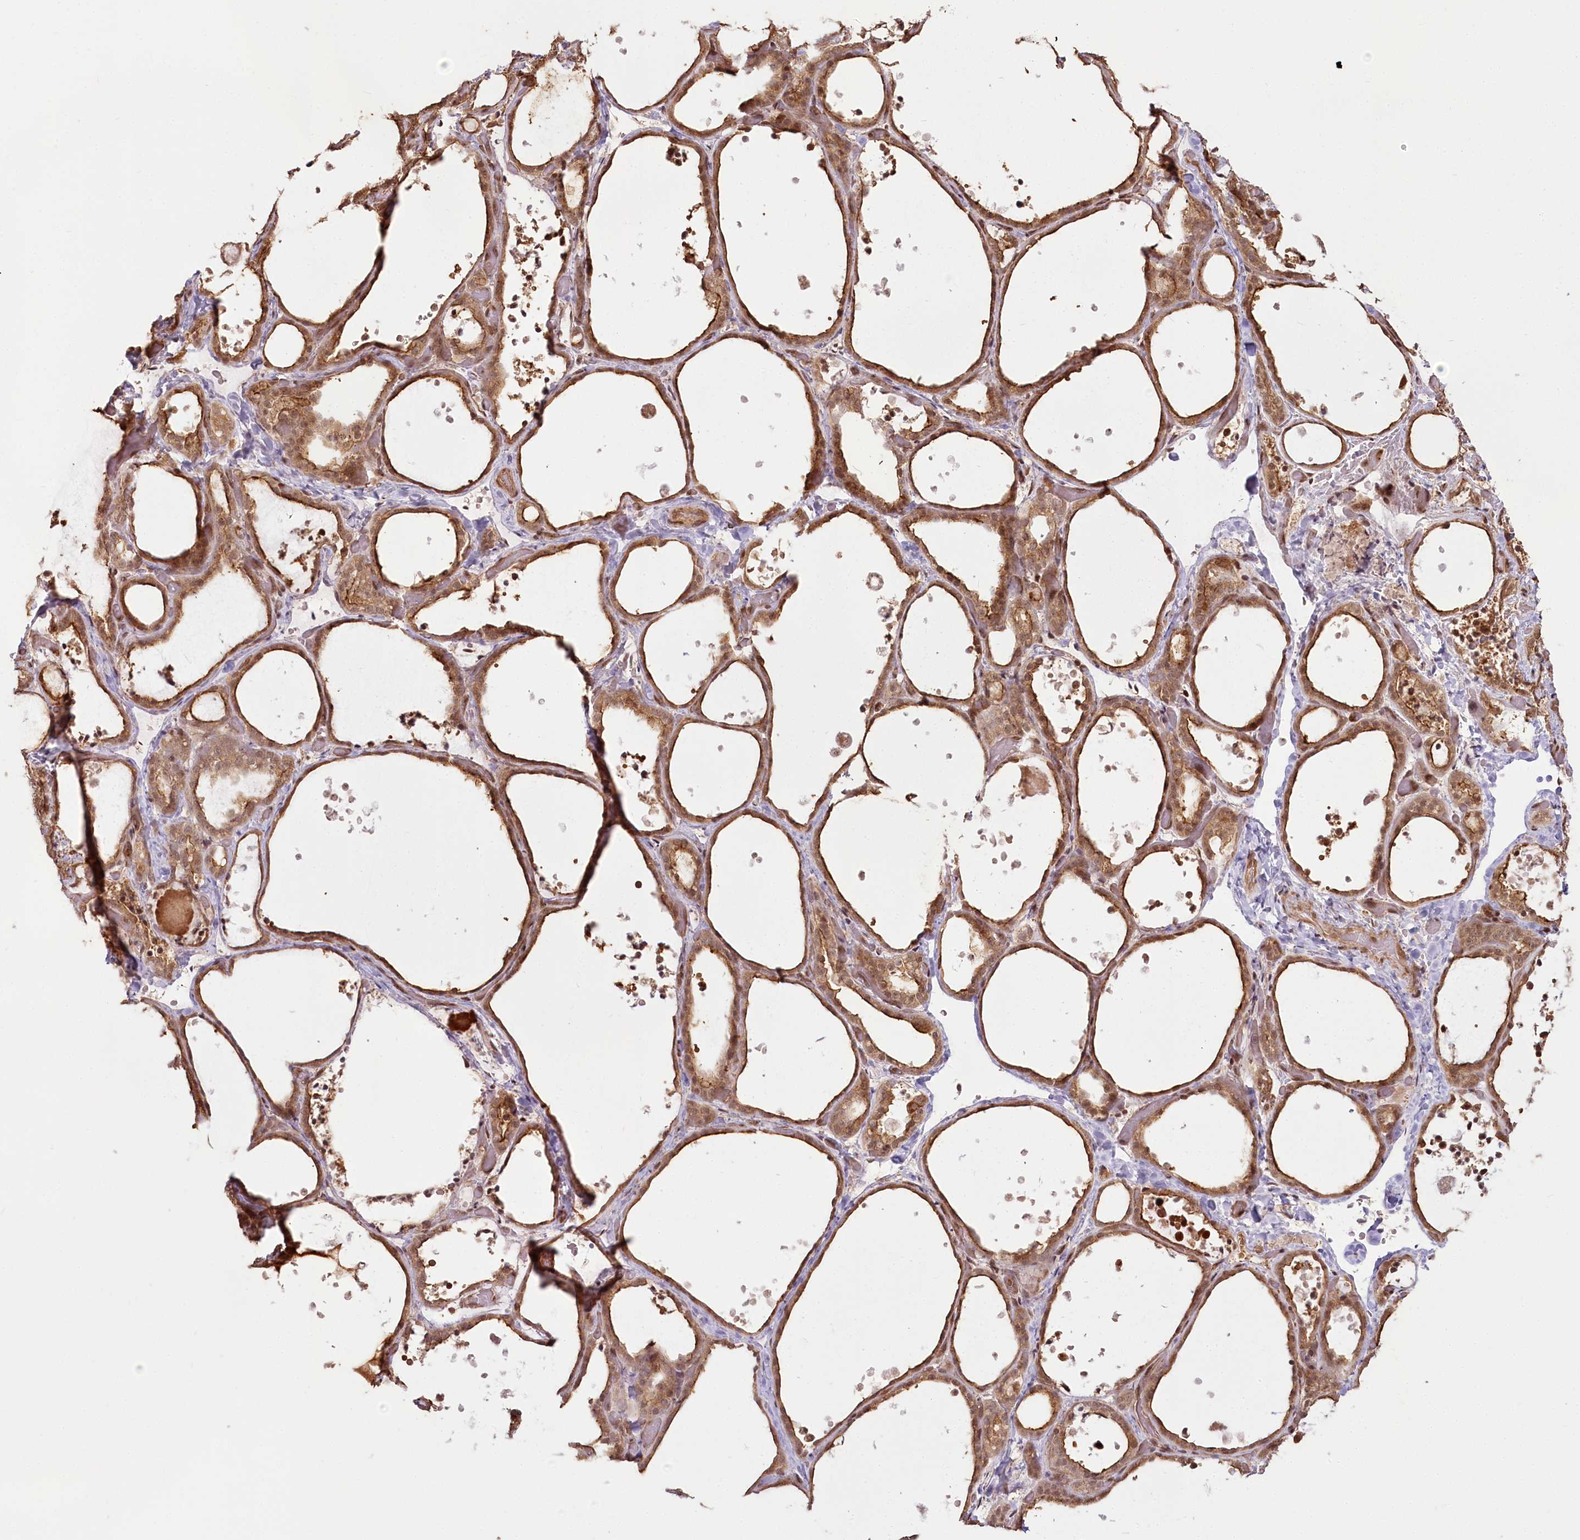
{"staining": {"intensity": "moderate", "quantity": ">75%", "location": "cytoplasmic/membranous,nuclear"}, "tissue": "thyroid gland", "cell_type": "Glandular cells", "image_type": "normal", "snomed": [{"axis": "morphology", "description": "Normal tissue, NOS"}, {"axis": "topography", "description": "Thyroid gland"}], "caption": "About >75% of glandular cells in benign human thyroid gland show moderate cytoplasmic/membranous,nuclear protein positivity as visualized by brown immunohistochemical staining.", "gene": "R3HDM2", "patient": {"sex": "female", "age": 44}}